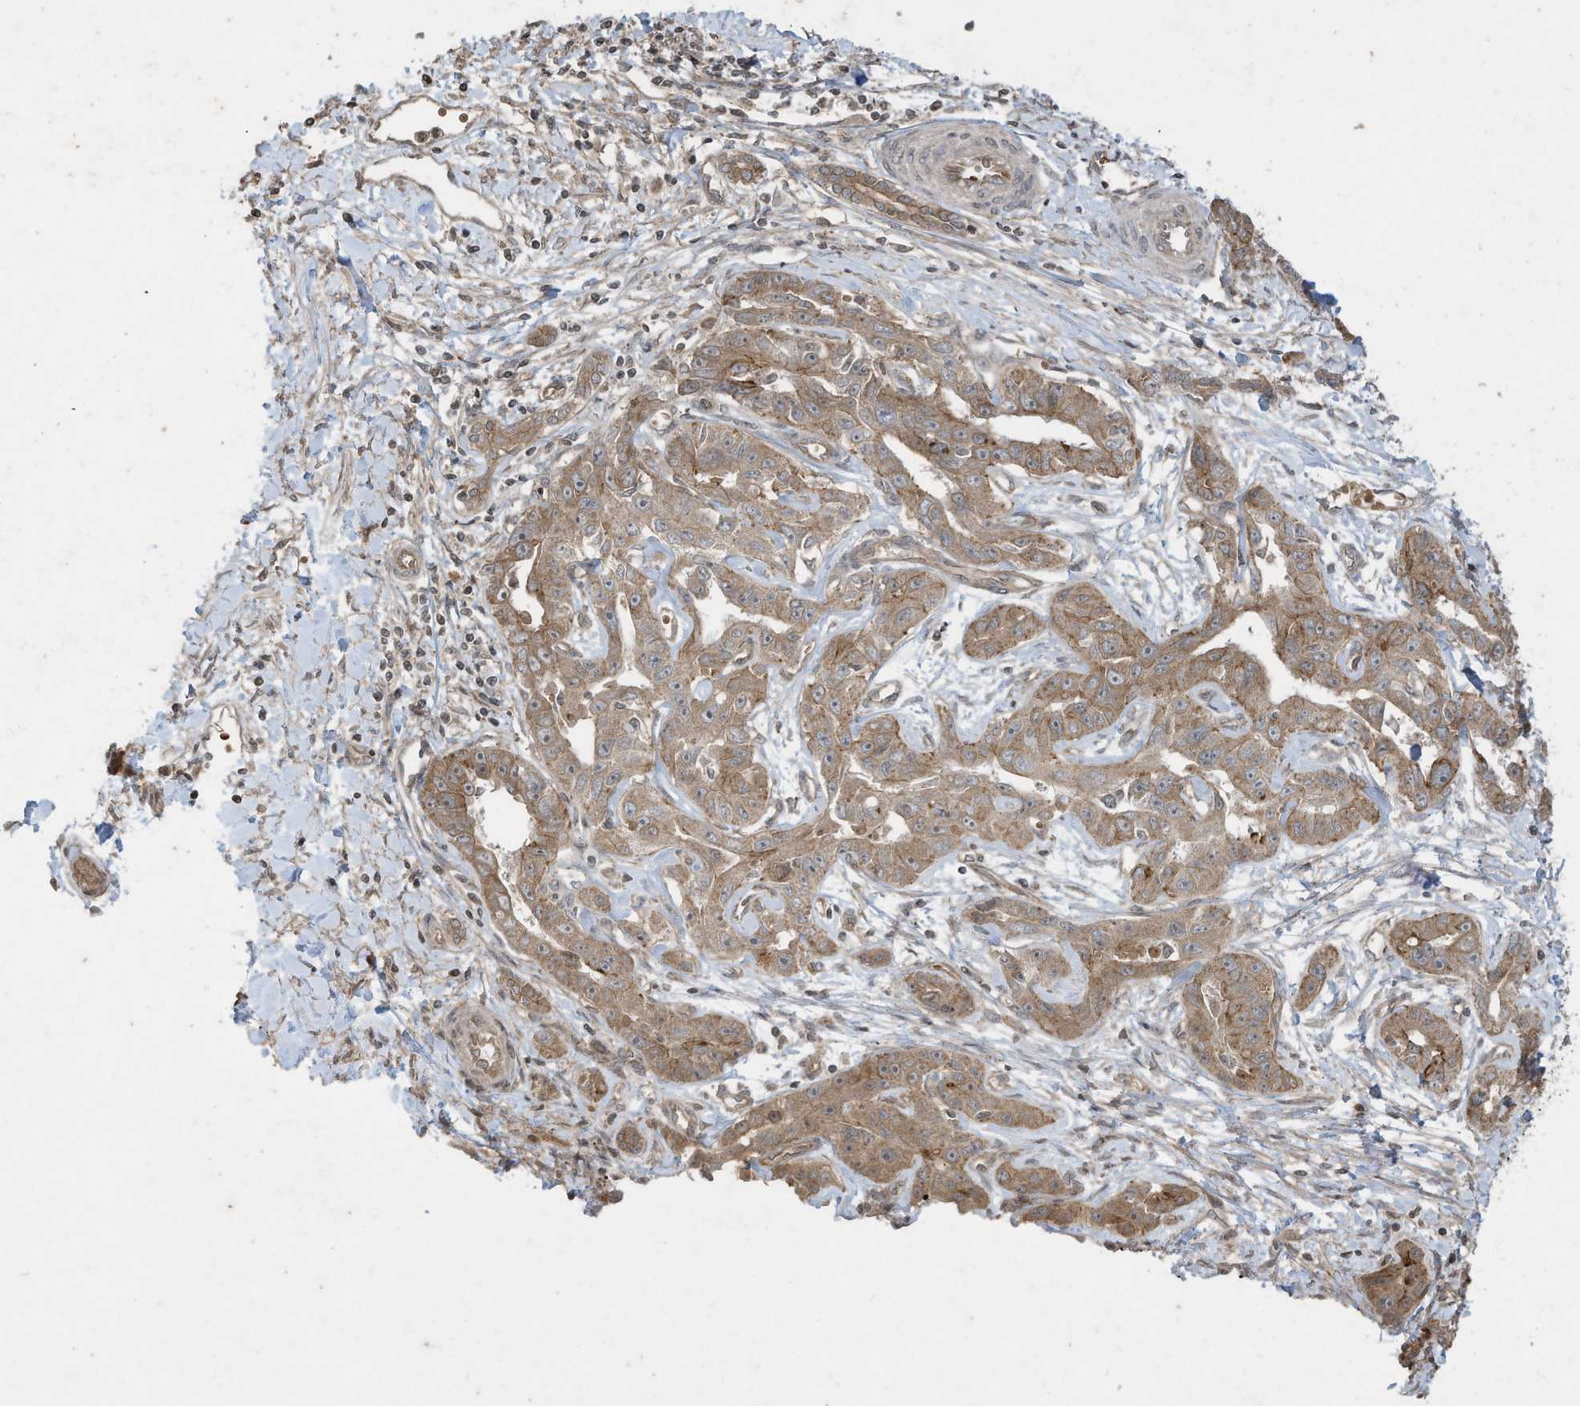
{"staining": {"intensity": "moderate", "quantity": ">75%", "location": "cytoplasmic/membranous"}, "tissue": "liver cancer", "cell_type": "Tumor cells", "image_type": "cancer", "snomed": [{"axis": "morphology", "description": "Cholangiocarcinoma"}, {"axis": "topography", "description": "Liver"}], "caption": "Approximately >75% of tumor cells in human liver cancer demonstrate moderate cytoplasmic/membranous protein expression as visualized by brown immunohistochemical staining.", "gene": "MATN2", "patient": {"sex": "male", "age": 59}}